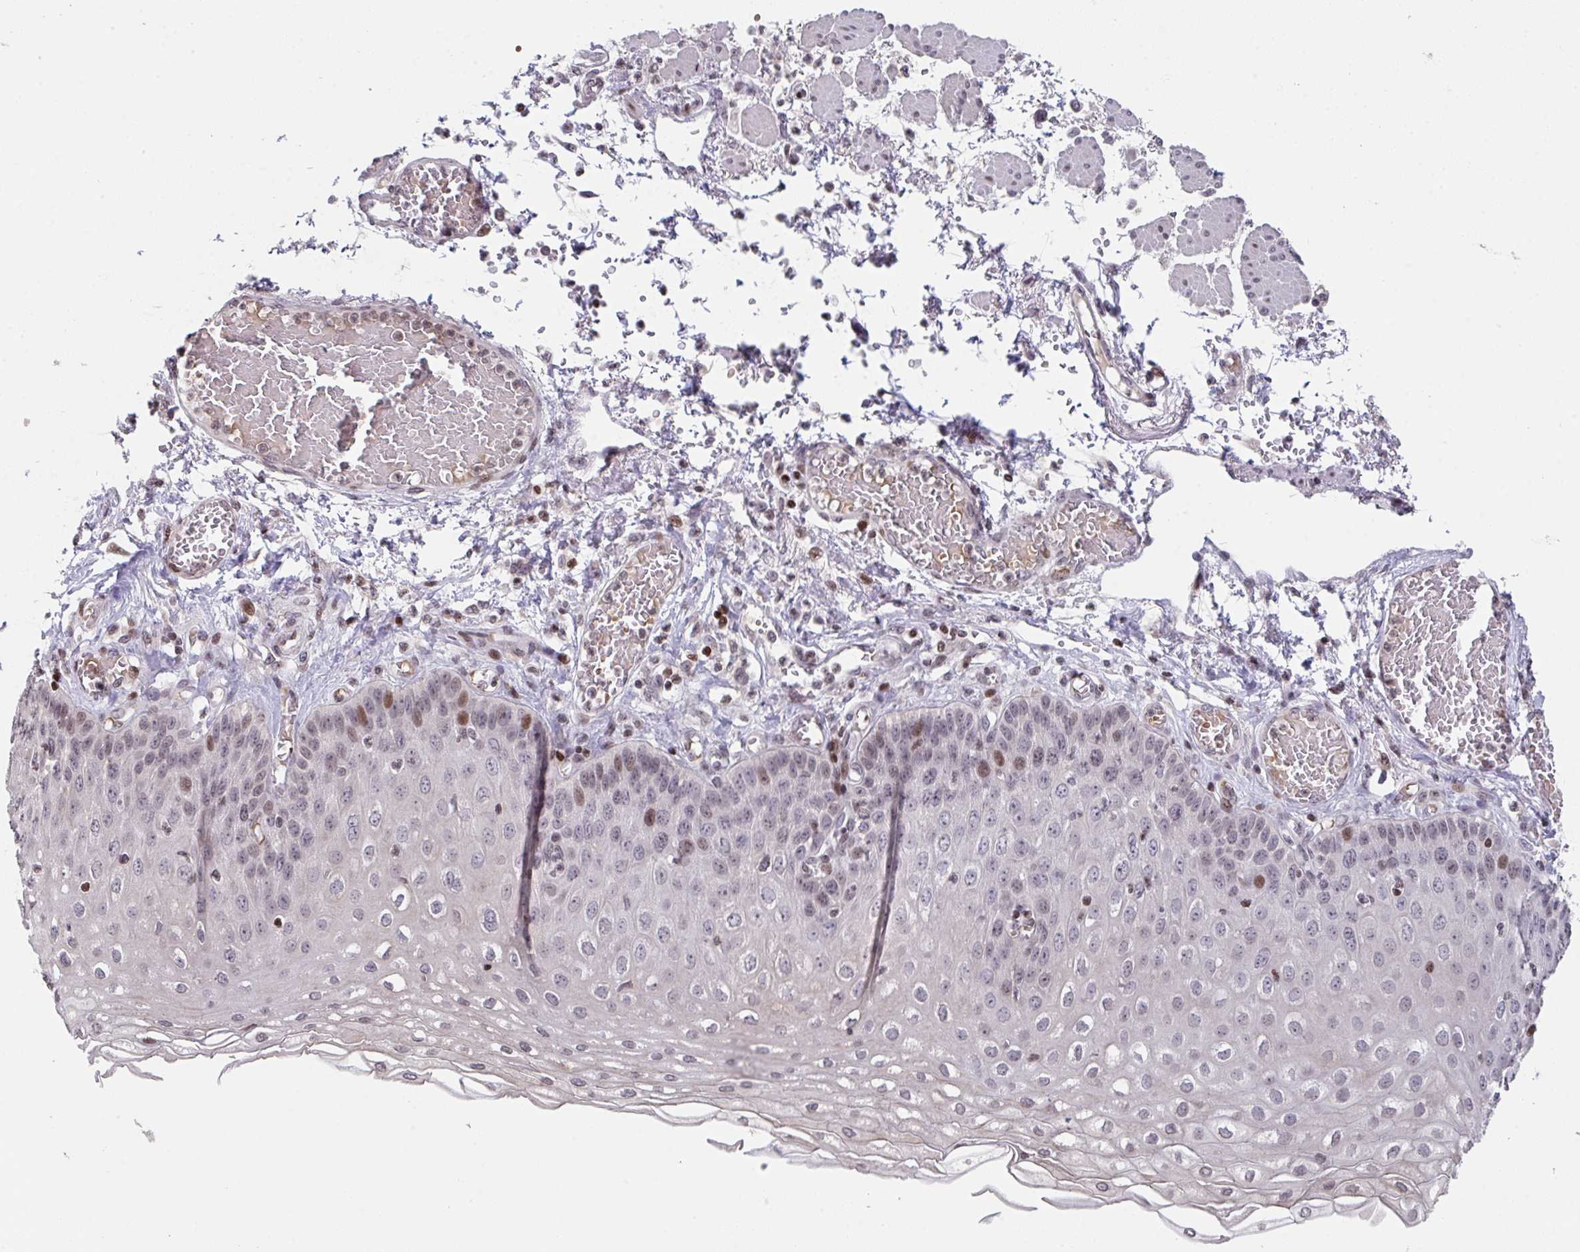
{"staining": {"intensity": "strong", "quantity": "<25%", "location": "nuclear"}, "tissue": "esophagus", "cell_type": "Squamous epithelial cells", "image_type": "normal", "snomed": [{"axis": "morphology", "description": "Normal tissue, NOS"}, {"axis": "morphology", "description": "Adenocarcinoma, NOS"}, {"axis": "topography", "description": "Esophagus"}], "caption": "Human esophagus stained with a brown dye reveals strong nuclear positive expression in approximately <25% of squamous epithelial cells.", "gene": "PCDHB8", "patient": {"sex": "male", "age": 81}}